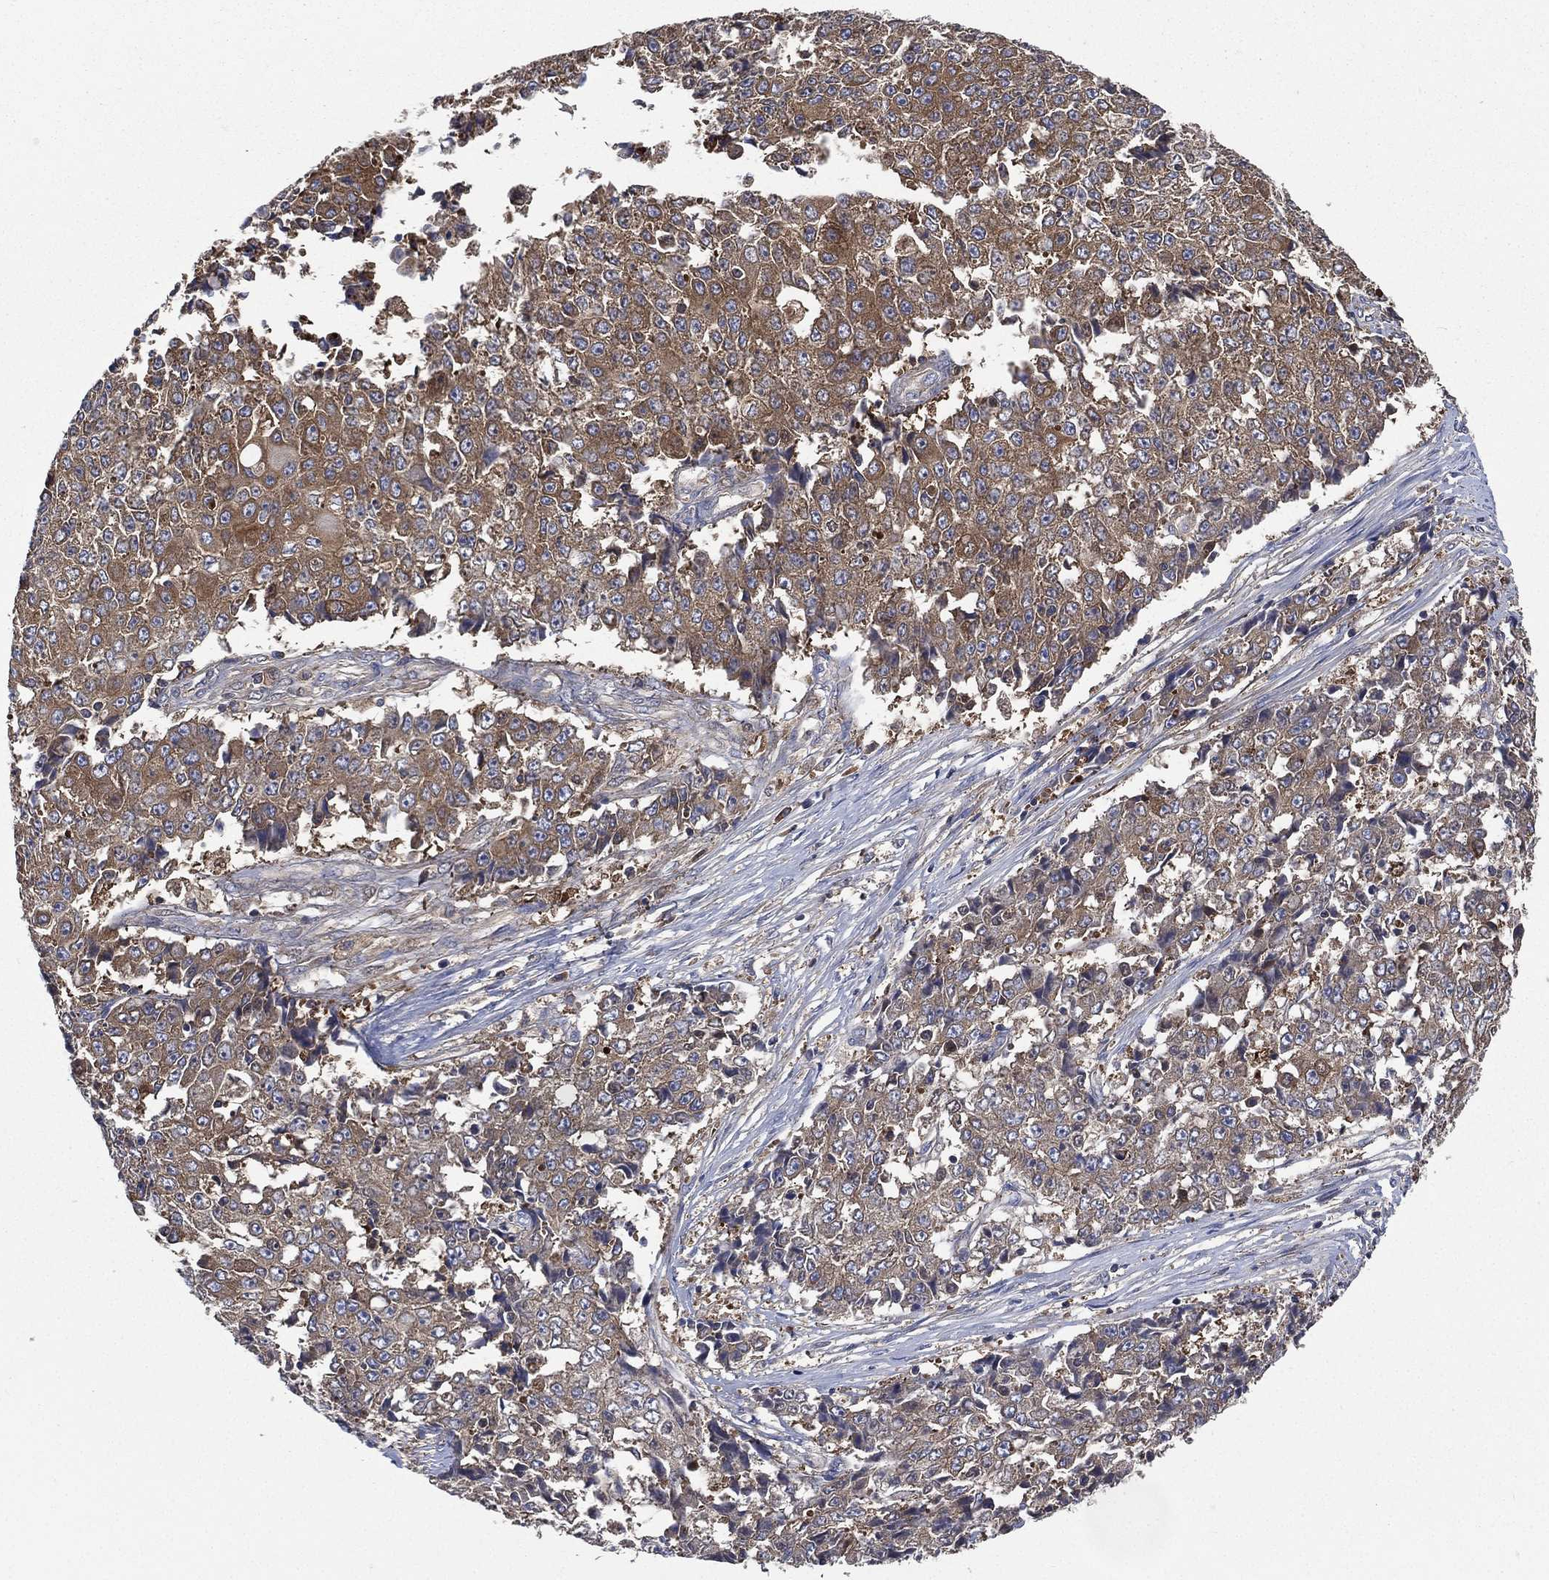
{"staining": {"intensity": "moderate", "quantity": "25%-75%", "location": "cytoplasmic/membranous"}, "tissue": "ovarian cancer", "cell_type": "Tumor cells", "image_type": "cancer", "snomed": [{"axis": "morphology", "description": "Carcinoma, endometroid"}, {"axis": "topography", "description": "Ovary"}], "caption": "DAB (3,3'-diaminobenzidine) immunohistochemical staining of ovarian cancer demonstrates moderate cytoplasmic/membranous protein positivity in approximately 25%-75% of tumor cells.", "gene": "SMPD3", "patient": {"sex": "female", "age": 42}}